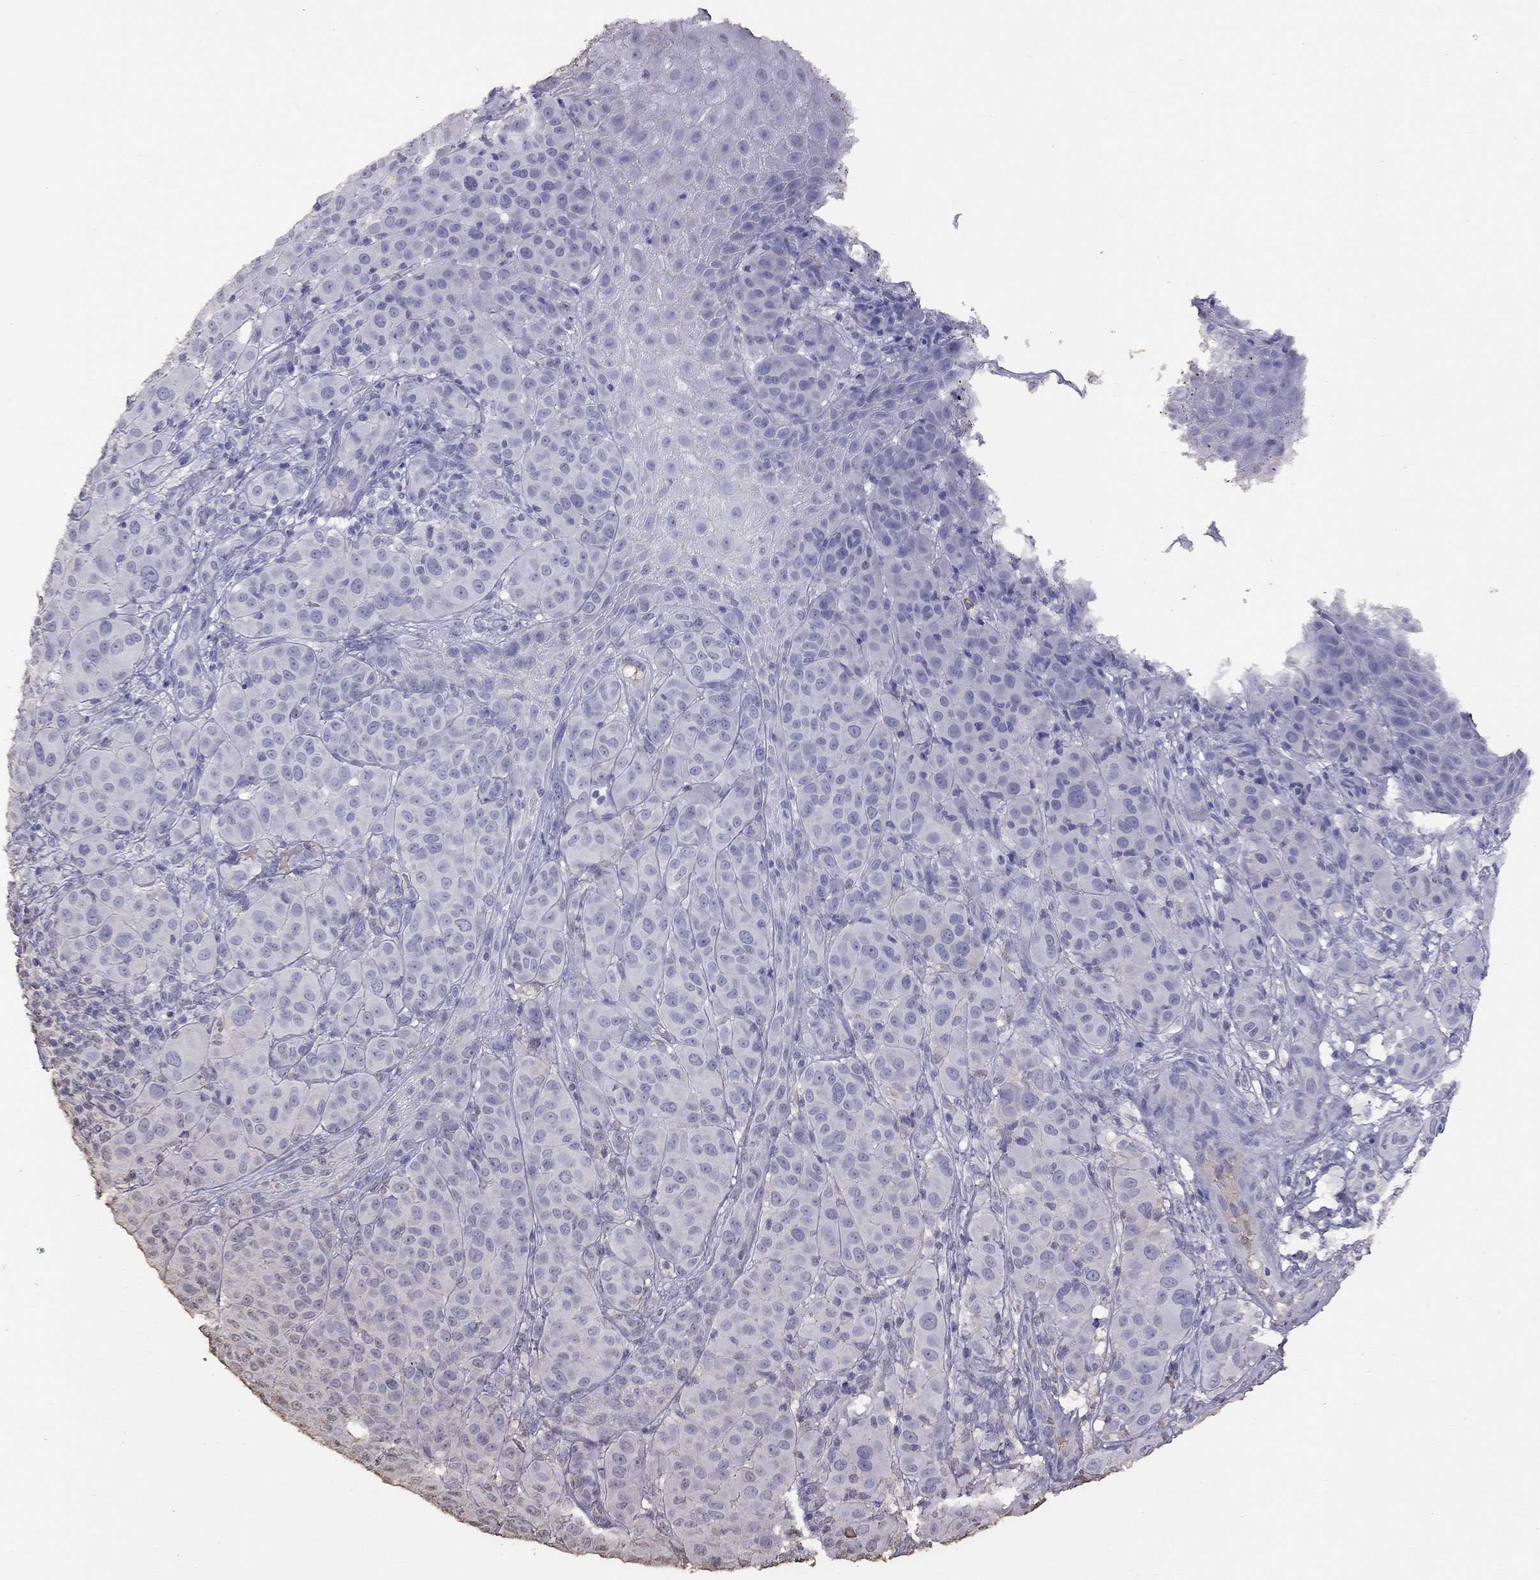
{"staining": {"intensity": "negative", "quantity": "none", "location": "none"}, "tissue": "melanoma", "cell_type": "Tumor cells", "image_type": "cancer", "snomed": [{"axis": "morphology", "description": "Malignant melanoma, NOS"}, {"axis": "topography", "description": "Skin"}], "caption": "The IHC micrograph has no significant positivity in tumor cells of malignant melanoma tissue.", "gene": "SUN3", "patient": {"sex": "female", "age": 87}}